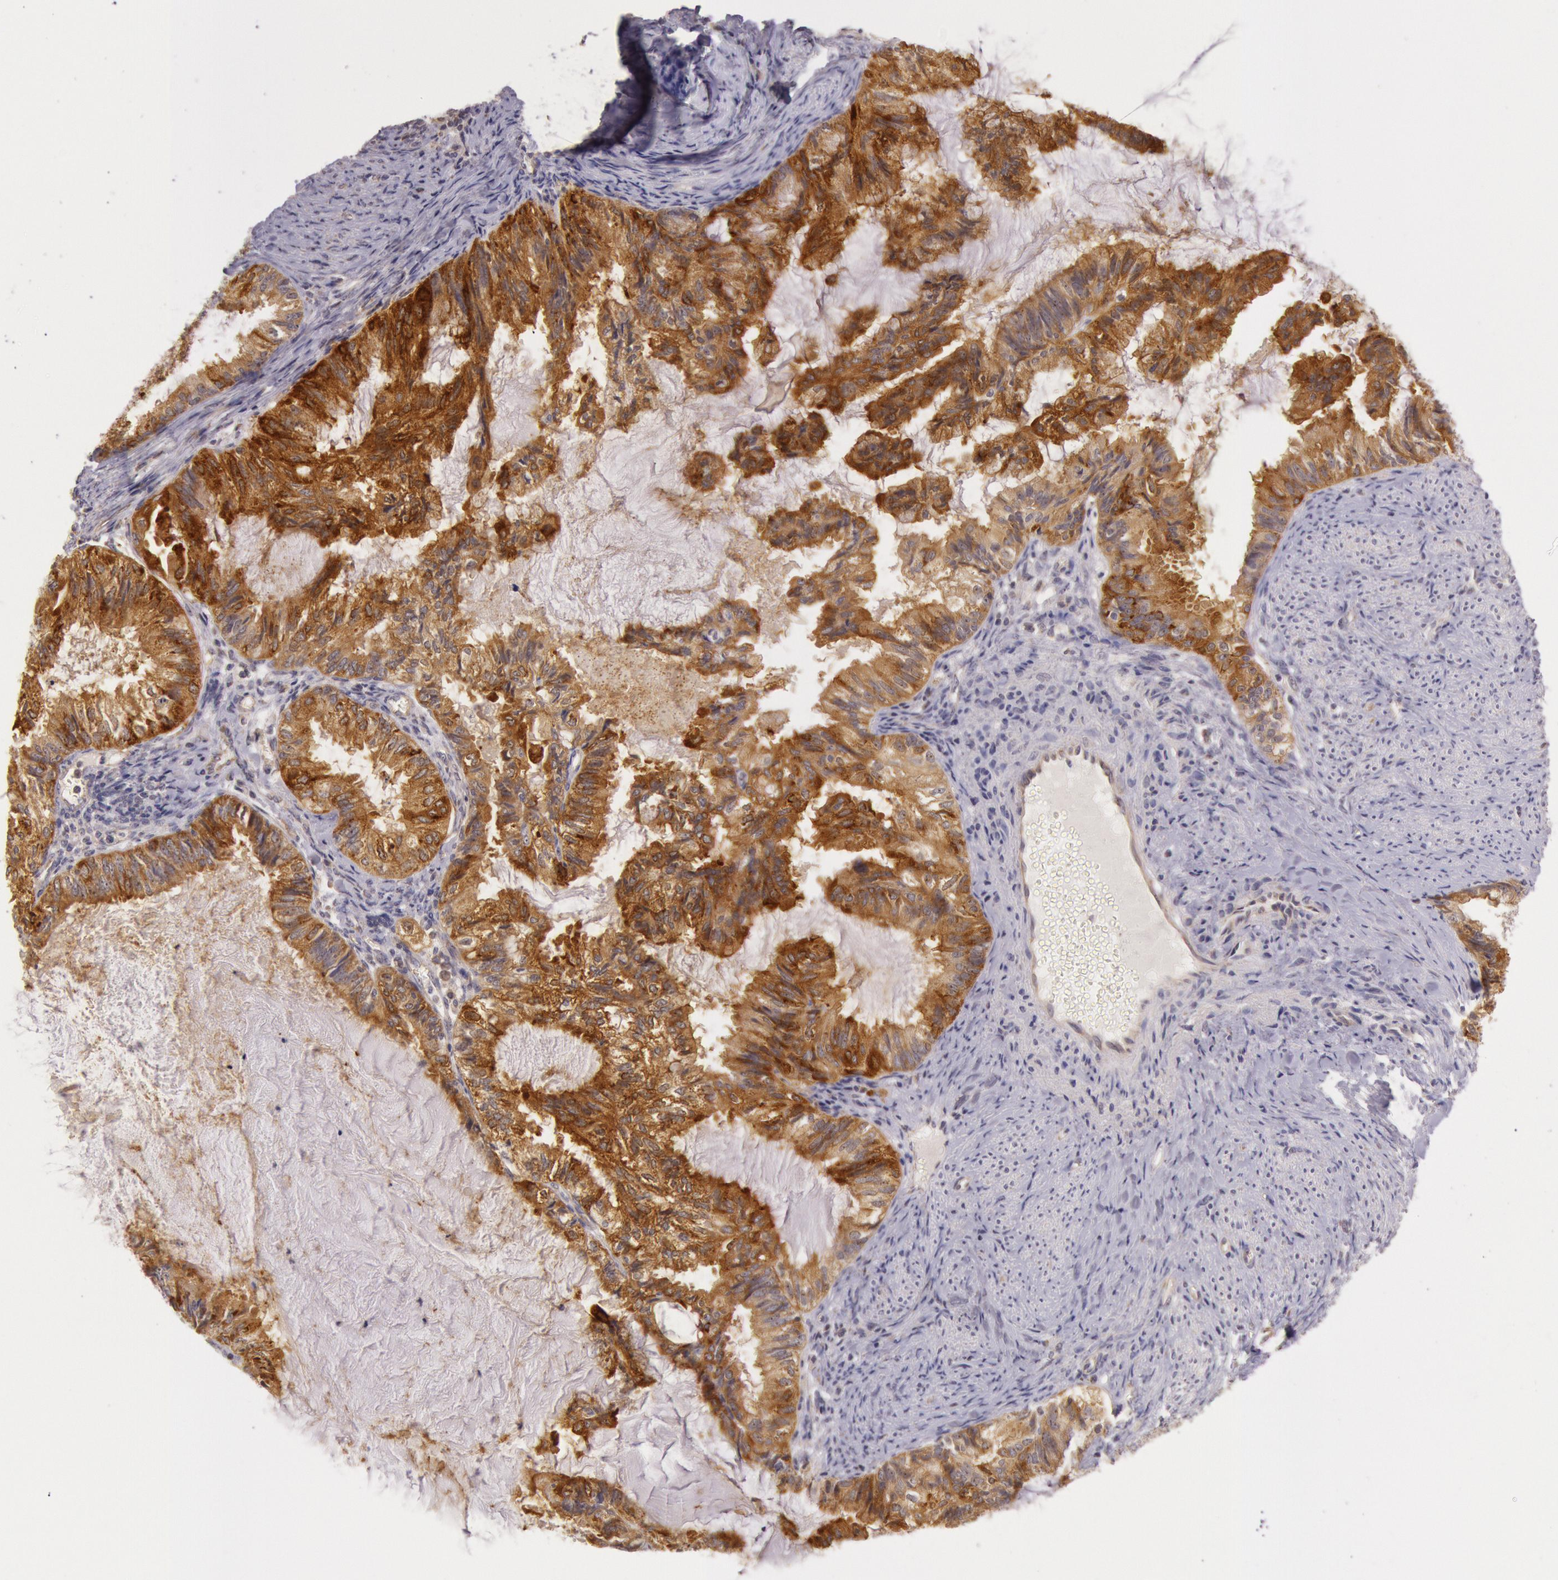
{"staining": {"intensity": "strong", "quantity": ">75%", "location": "cytoplasmic/membranous,nuclear"}, "tissue": "endometrial cancer", "cell_type": "Tumor cells", "image_type": "cancer", "snomed": [{"axis": "morphology", "description": "Adenocarcinoma, NOS"}, {"axis": "topography", "description": "Endometrium"}], "caption": "Strong cytoplasmic/membranous and nuclear expression is seen in about >75% of tumor cells in endometrial cancer (adenocarcinoma). The protein is shown in brown color, while the nuclei are stained blue.", "gene": "CDK16", "patient": {"sex": "female", "age": 86}}